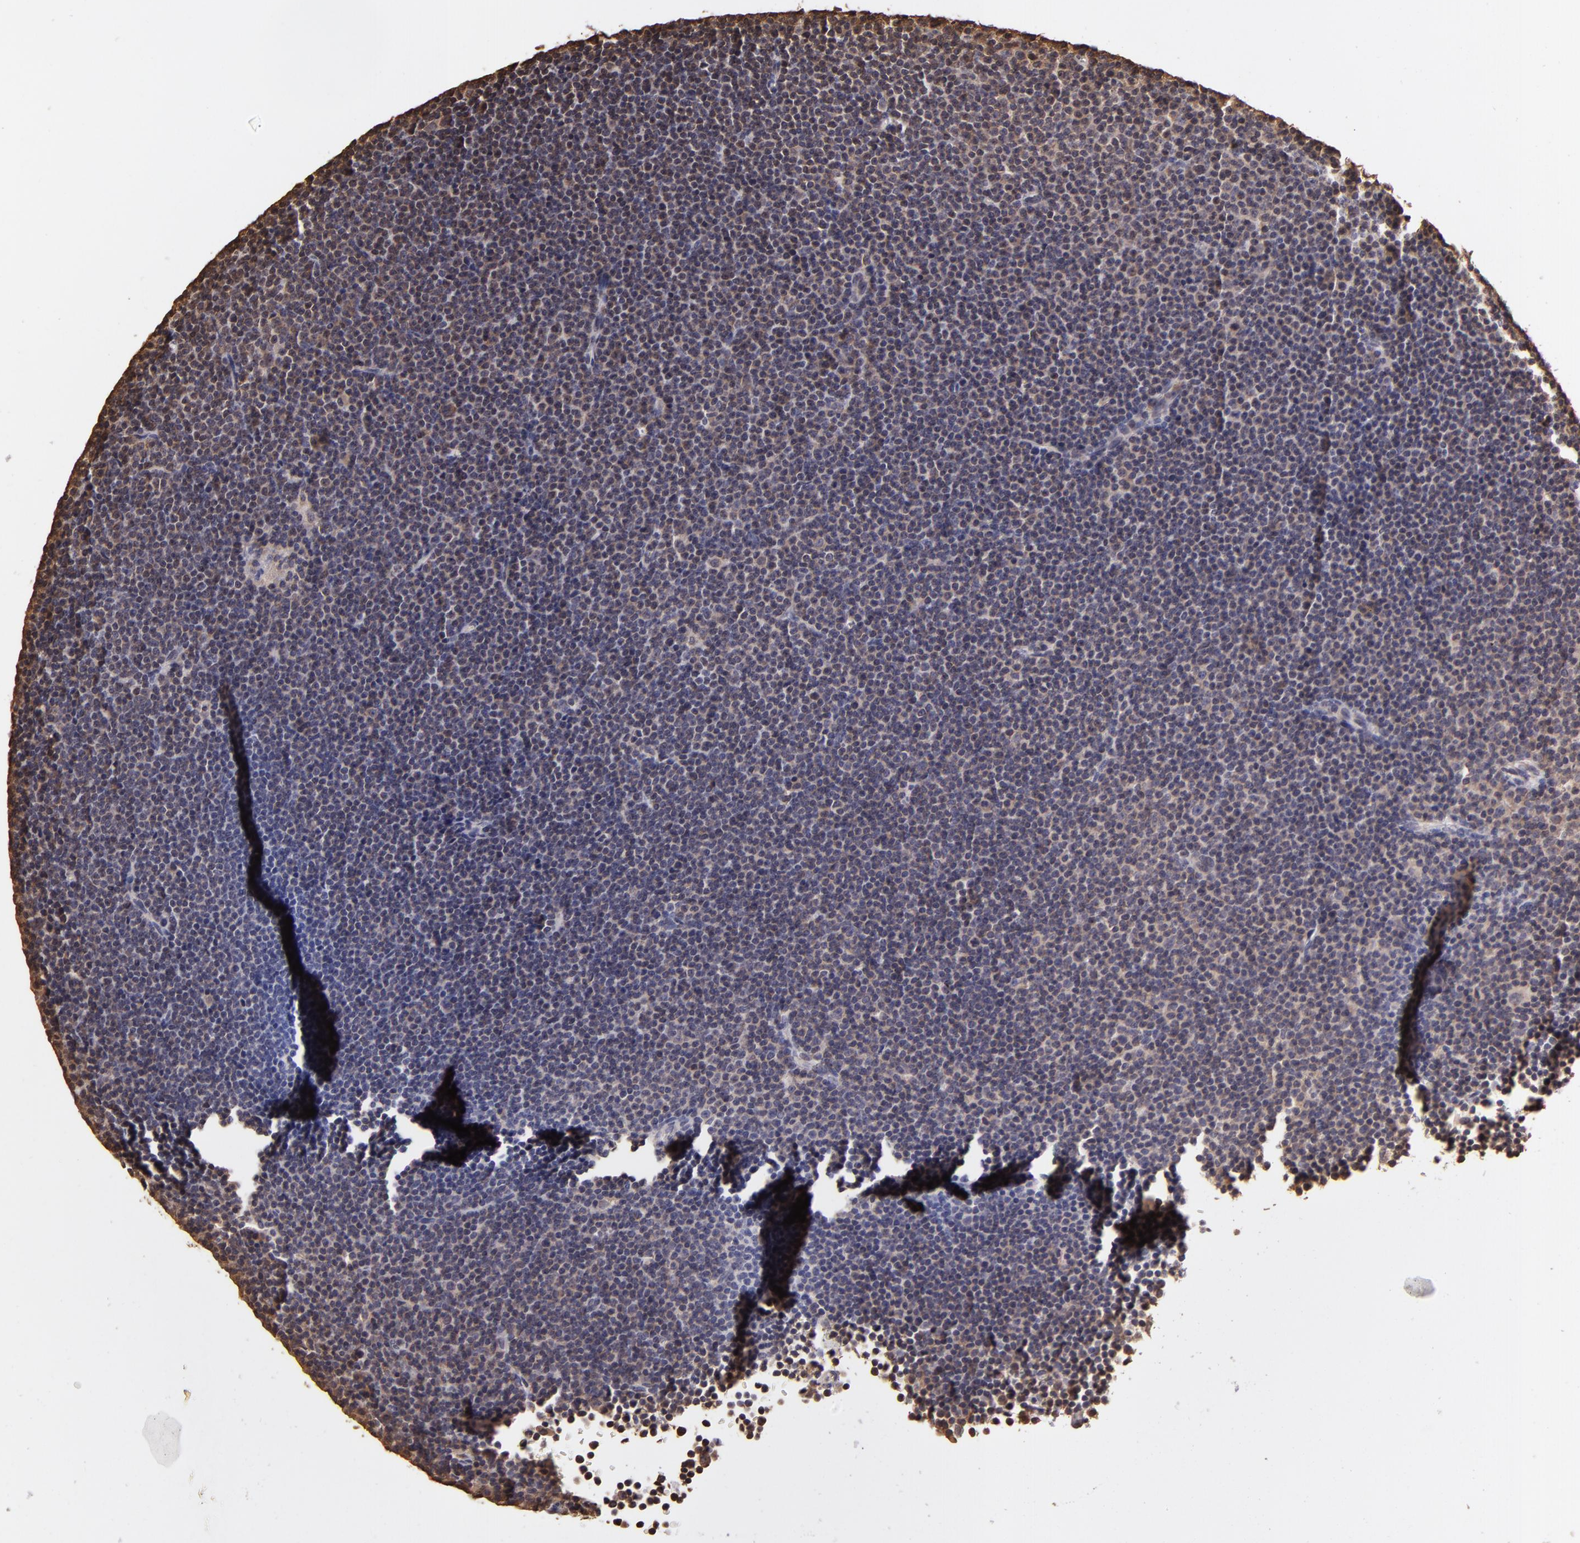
{"staining": {"intensity": "negative", "quantity": "none", "location": "none"}, "tissue": "lymphoma", "cell_type": "Tumor cells", "image_type": "cancer", "snomed": [{"axis": "morphology", "description": "Malignant lymphoma, non-Hodgkin's type, Low grade"}, {"axis": "topography", "description": "Lymph node"}], "caption": "Immunohistochemistry (IHC) of lymphoma reveals no positivity in tumor cells.", "gene": "ARPC2", "patient": {"sex": "female", "age": 69}}